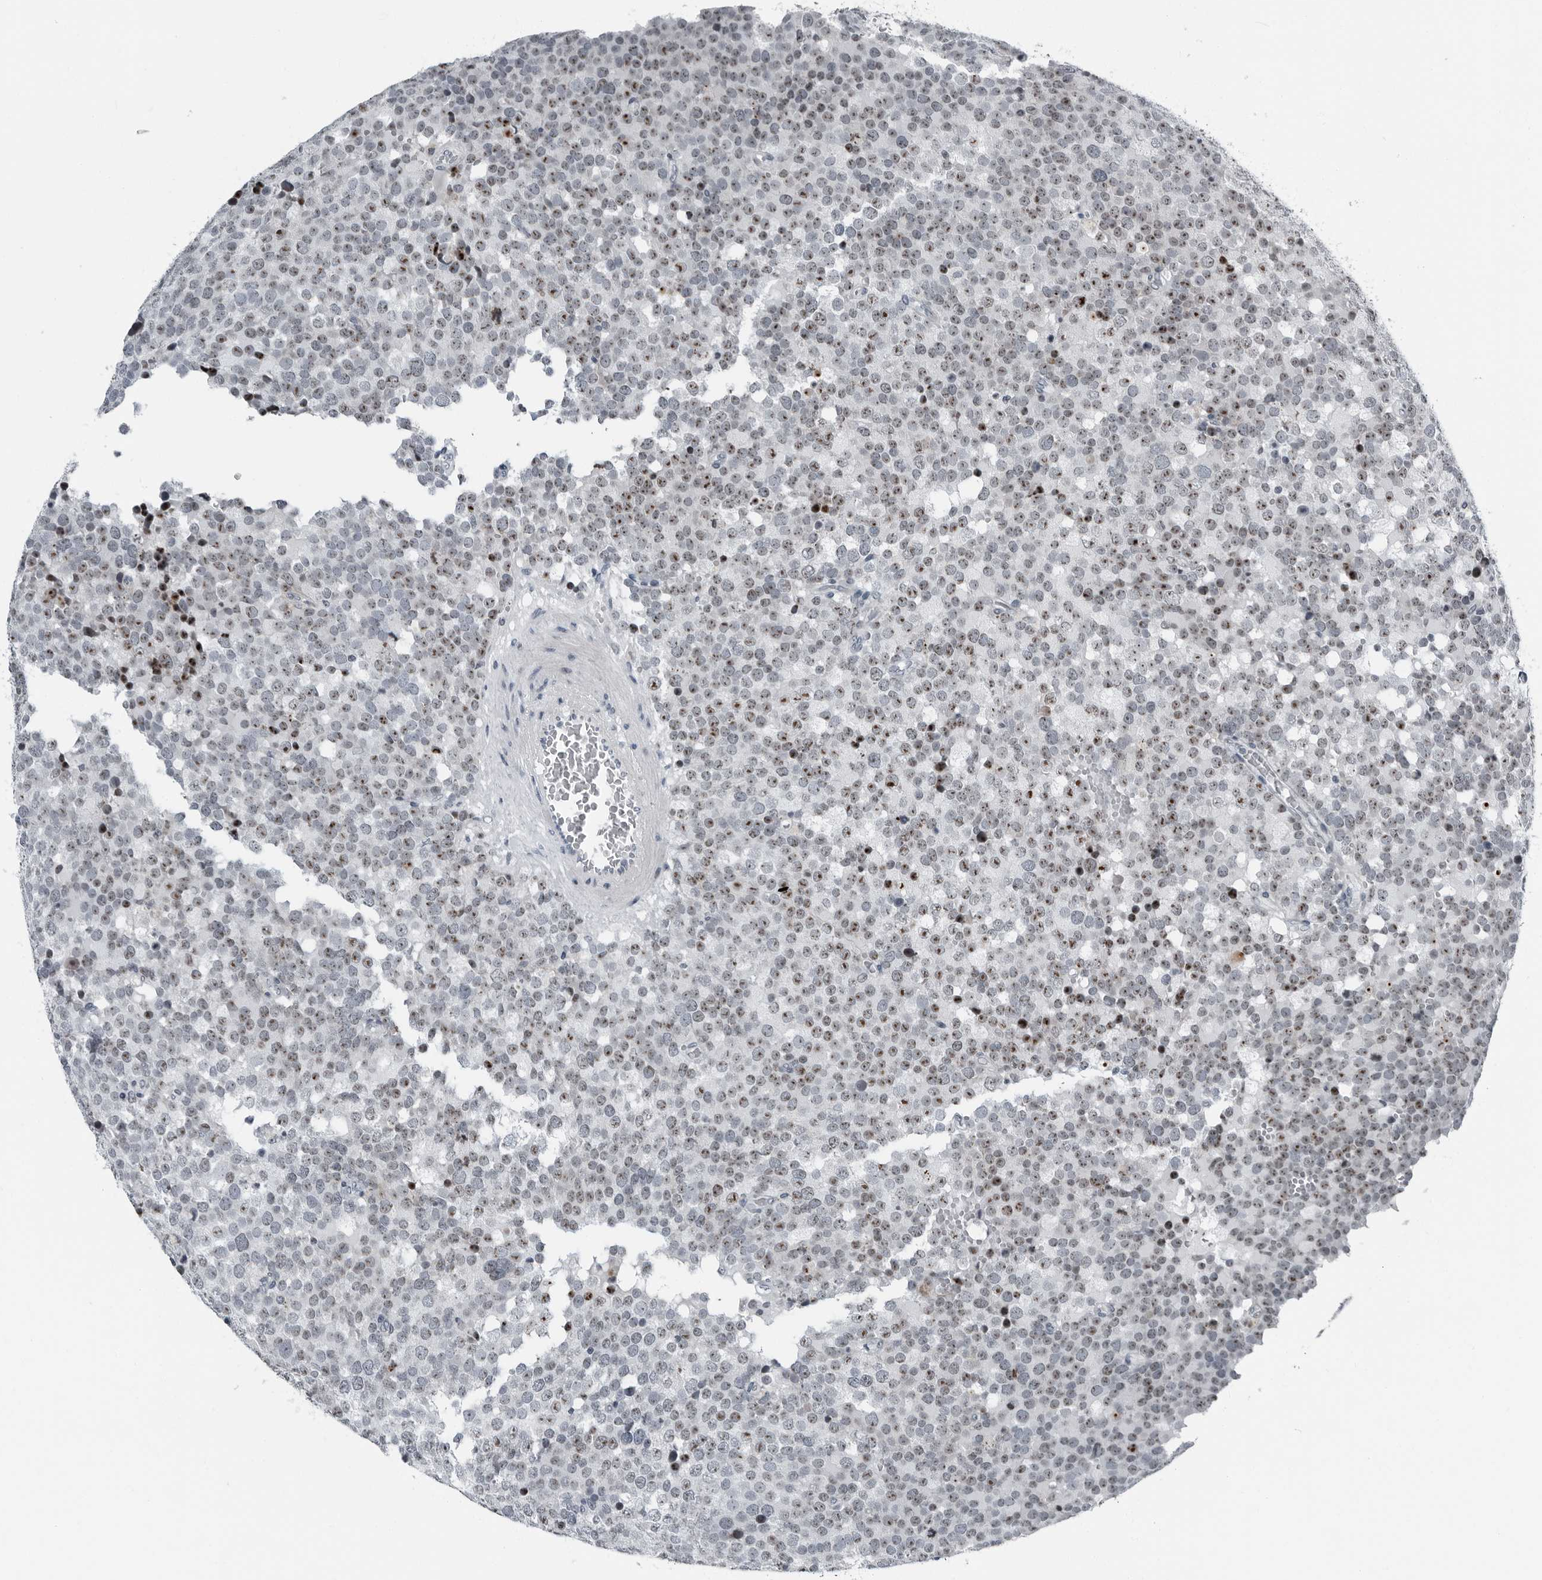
{"staining": {"intensity": "moderate", "quantity": ">75%", "location": "nuclear"}, "tissue": "testis cancer", "cell_type": "Tumor cells", "image_type": "cancer", "snomed": [{"axis": "morphology", "description": "Seminoma, NOS"}, {"axis": "topography", "description": "Testis"}], "caption": "Seminoma (testis) tissue demonstrates moderate nuclear staining in approximately >75% of tumor cells, visualized by immunohistochemistry.", "gene": "PDCD11", "patient": {"sex": "male", "age": 71}}